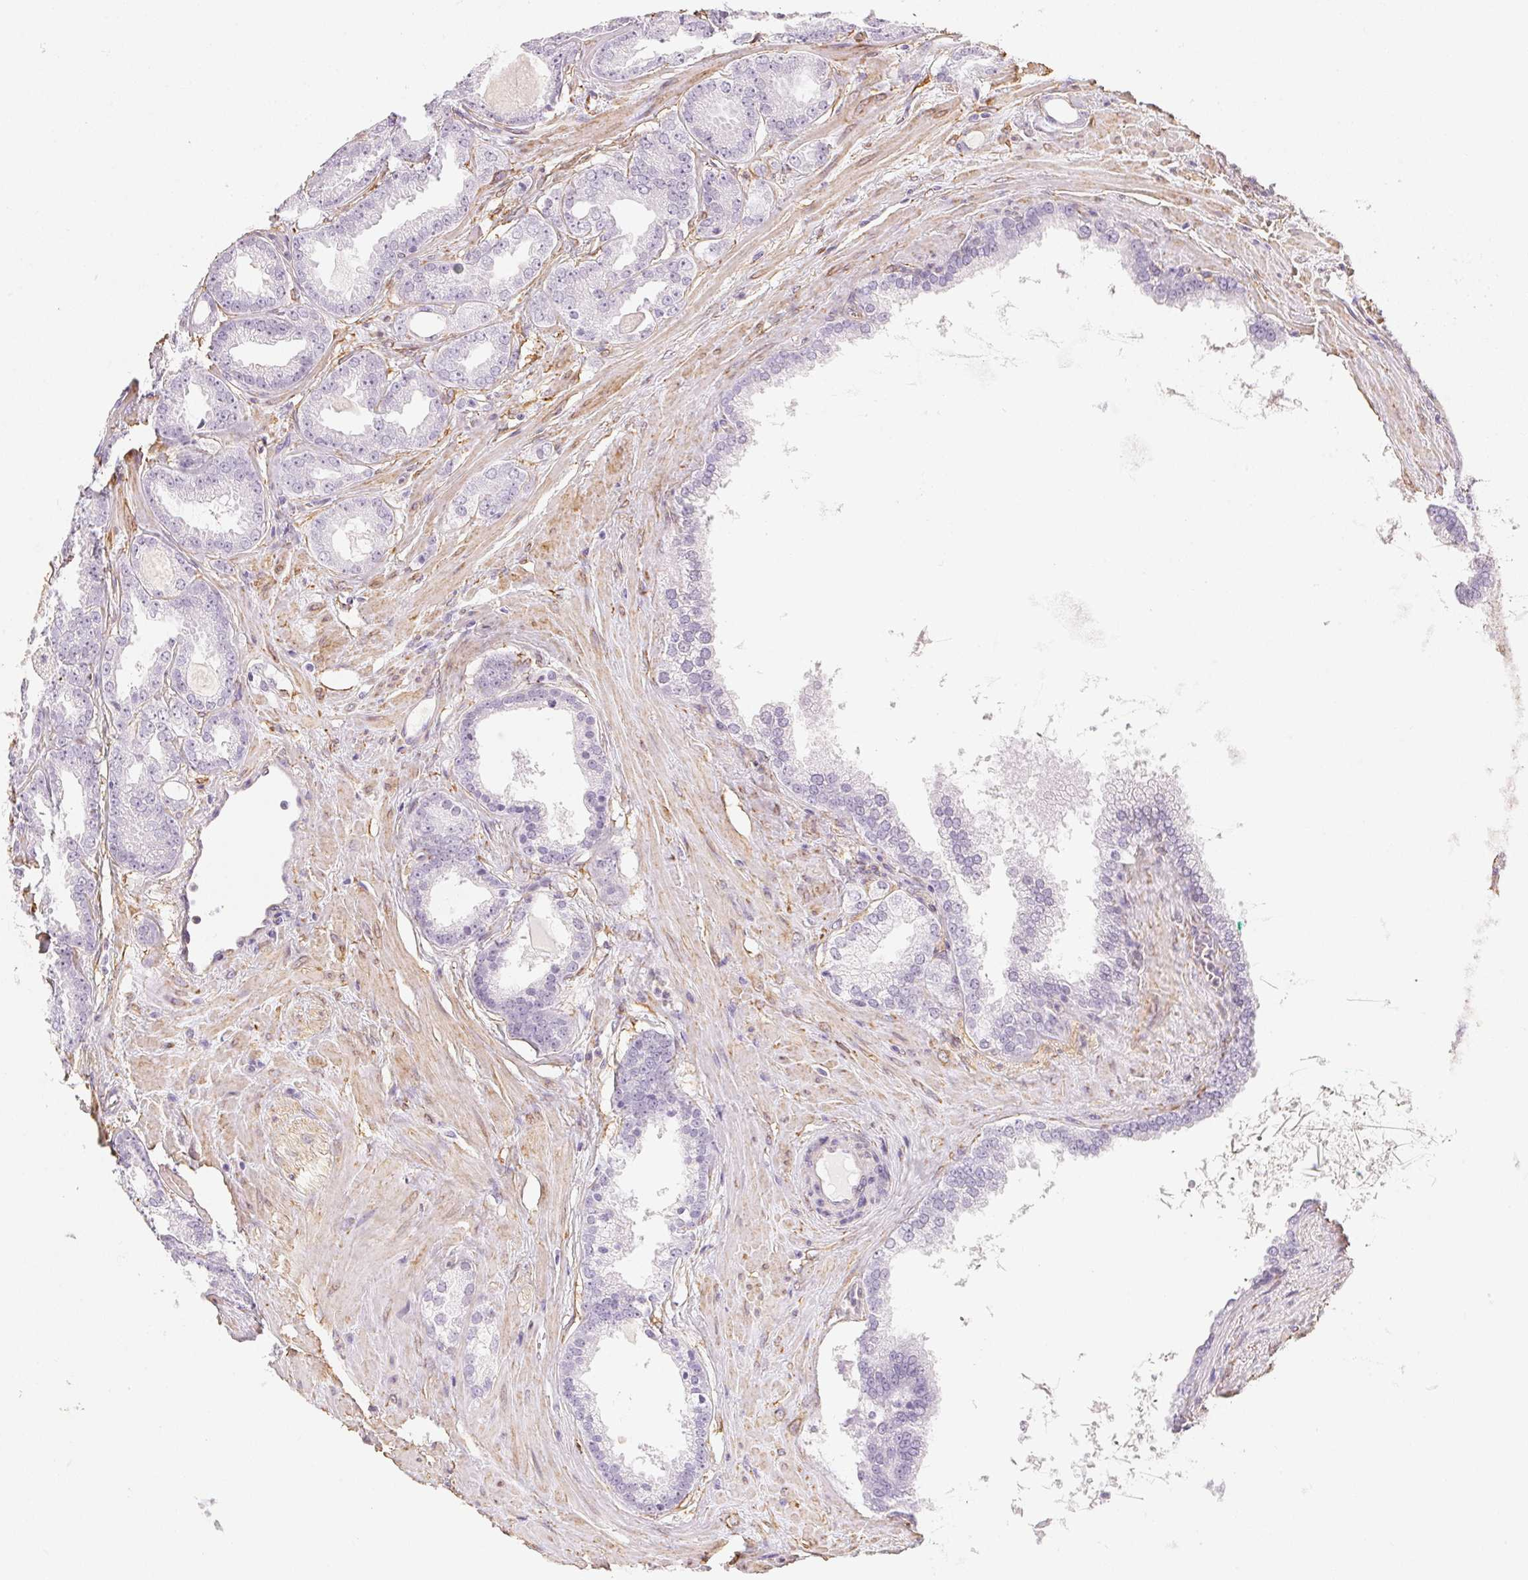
{"staining": {"intensity": "negative", "quantity": "none", "location": "none"}, "tissue": "prostate cancer", "cell_type": "Tumor cells", "image_type": "cancer", "snomed": [{"axis": "morphology", "description": "Adenocarcinoma, Low grade"}, {"axis": "topography", "description": "Prostate"}], "caption": "Immunohistochemical staining of human prostate cancer exhibits no significant staining in tumor cells.", "gene": "RSBN1", "patient": {"sex": "male", "age": 65}}